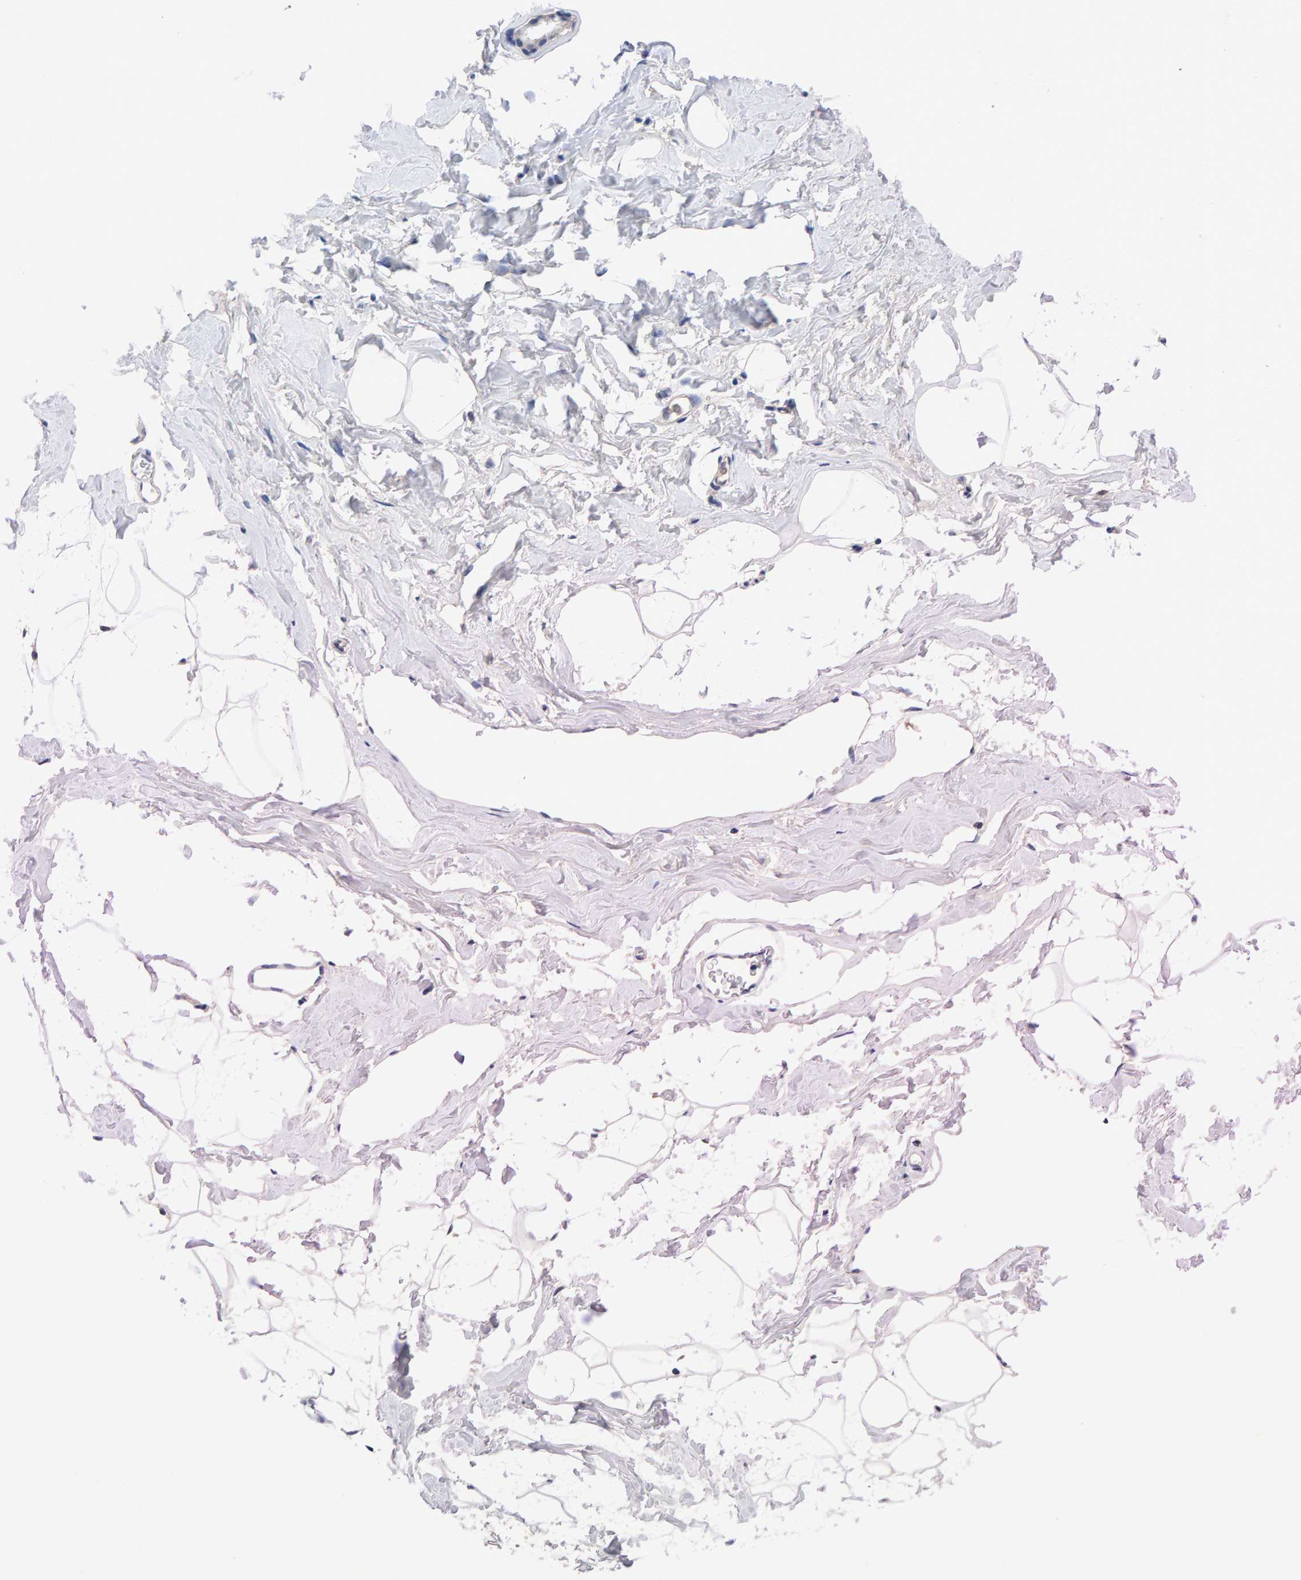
{"staining": {"intensity": "negative", "quantity": "none", "location": "none"}, "tissue": "adipose tissue", "cell_type": "Adipocytes", "image_type": "normal", "snomed": [{"axis": "morphology", "description": "Normal tissue, NOS"}, {"axis": "morphology", "description": "Fibrosis, NOS"}, {"axis": "topography", "description": "Breast"}, {"axis": "topography", "description": "Adipose tissue"}], "caption": "This is an immunohistochemistry histopathology image of normal adipose tissue. There is no positivity in adipocytes.", "gene": "EFR3A", "patient": {"sex": "female", "age": 39}}